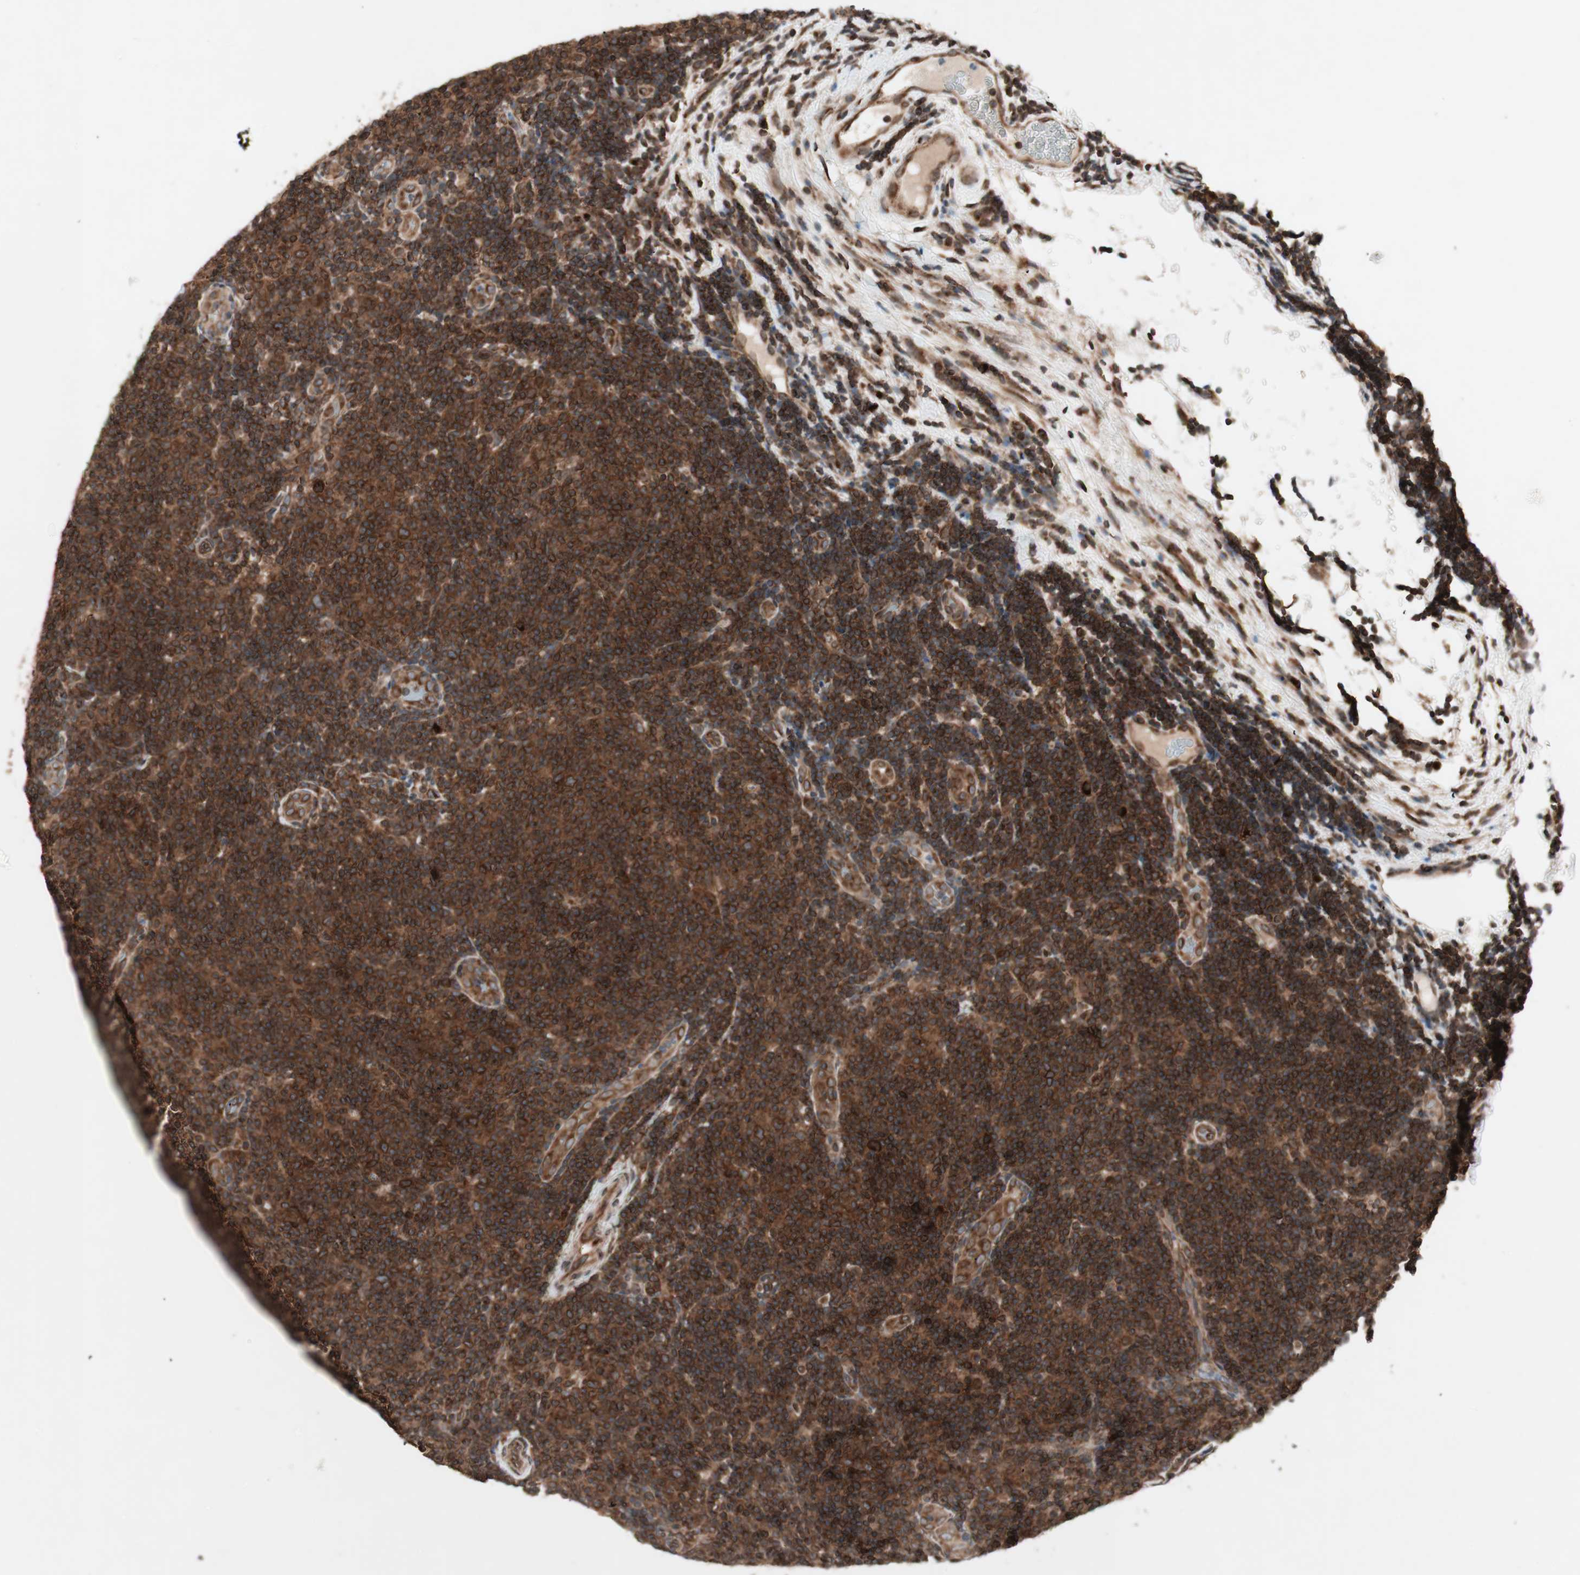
{"staining": {"intensity": "strong", "quantity": ">75%", "location": "cytoplasmic/membranous,nuclear"}, "tissue": "lymphoma", "cell_type": "Tumor cells", "image_type": "cancer", "snomed": [{"axis": "morphology", "description": "Malignant lymphoma, non-Hodgkin's type, Low grade"}, {"axis": "topography", "description": "Lymph node"}], "caption": "Human low-grade malignant lymphoma, non-Hodgkin's type stained with a protein marker shows strong staining in tumor cells.", "gene": "NUP62", "patient": {"sex": "male", "age": 83}}